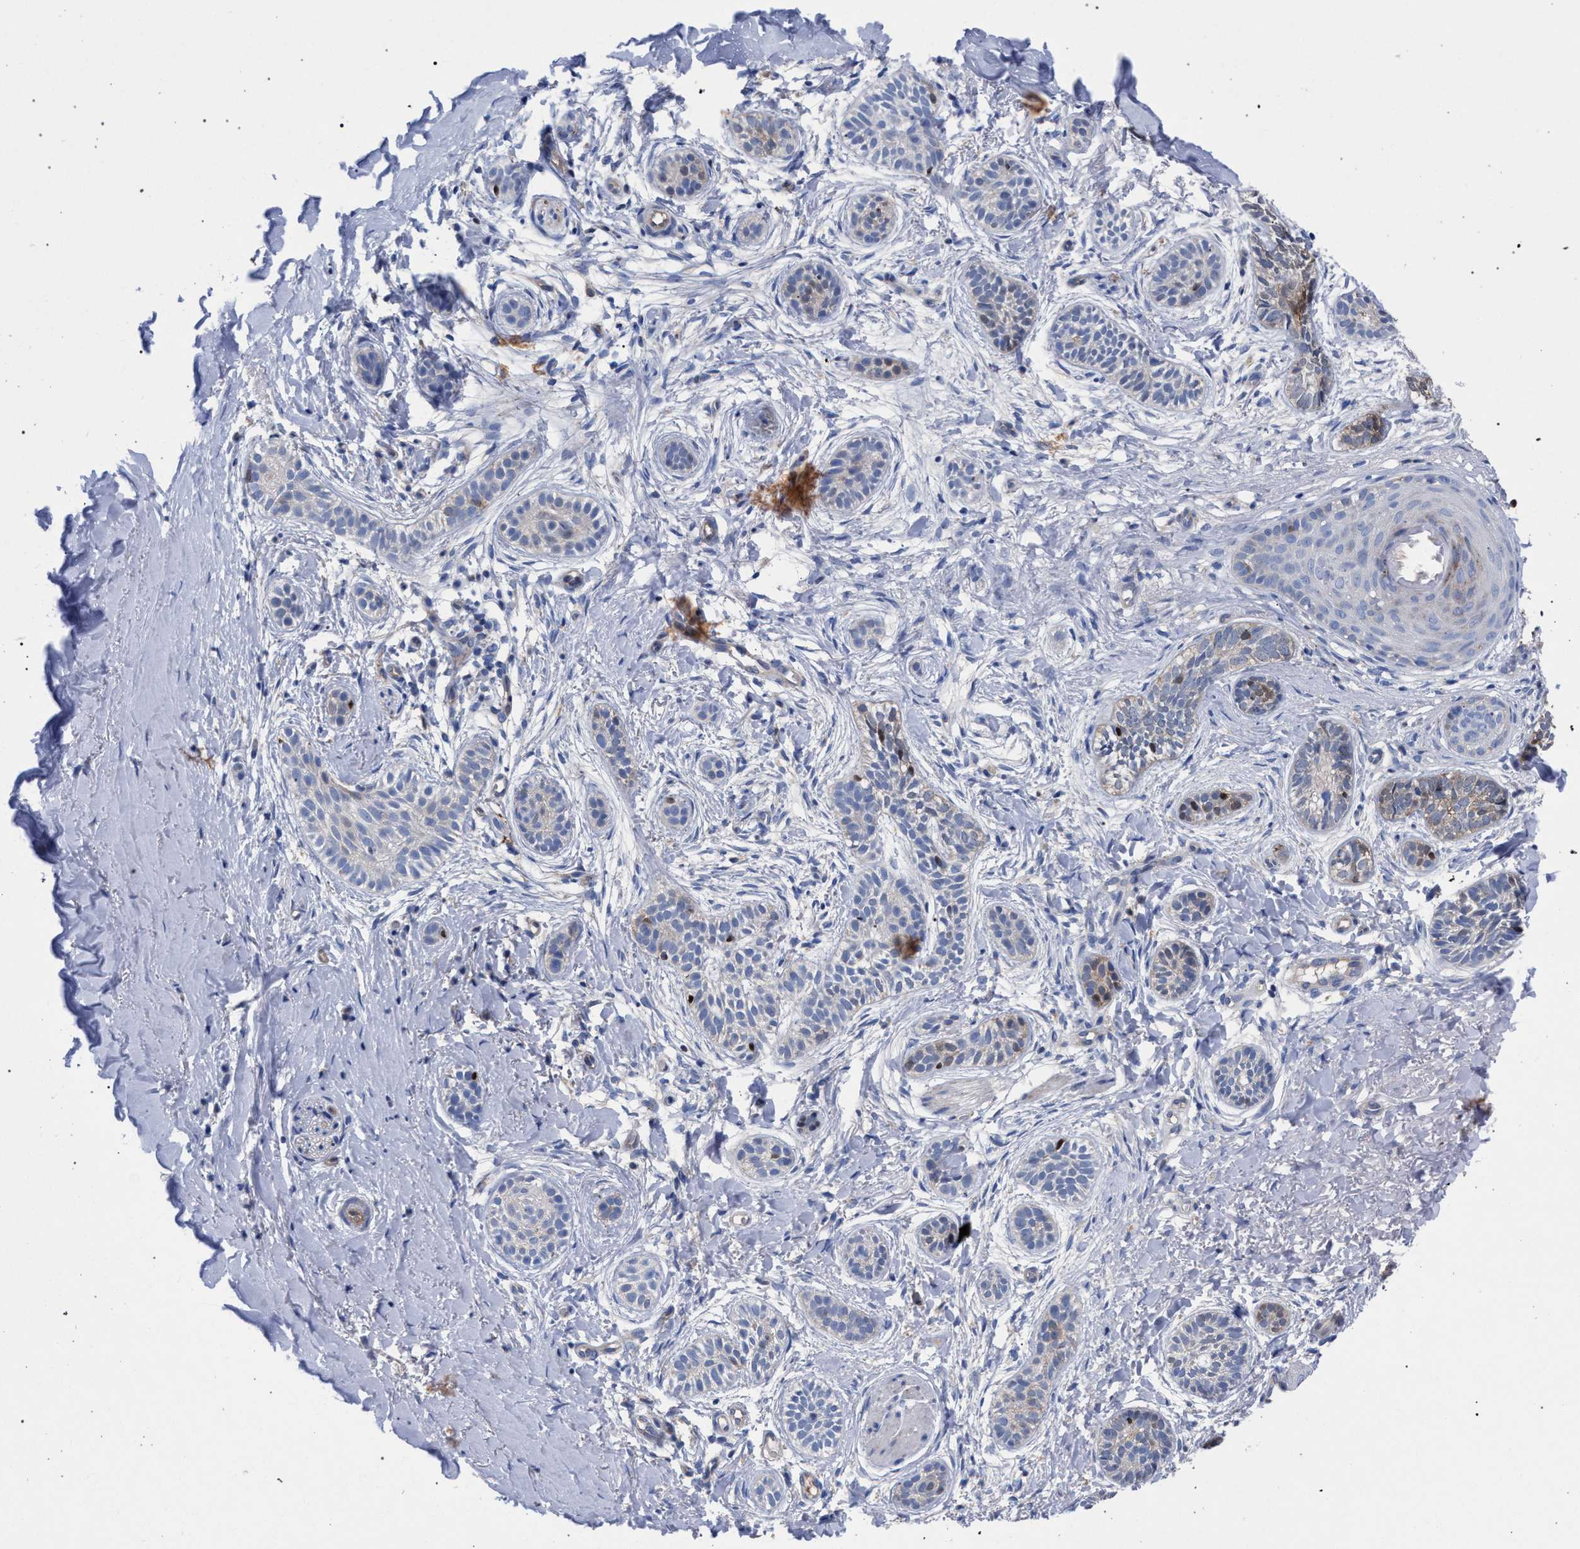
{"staining": {"intensity": "moderate", "quantity": "<25%", "location": "cytoplasmic/membranous"}, "tissue": "skin cancer", "cell_type": "Tumor cells", "image_type": "cancer", "snomed": [{"axis": "morphology", "description": "Normal tissue, NOS"}, {"axis": "morphology", "description": "Basal cell carcinoma"}, {"axis": "topography", "description": "Skin"}], "caption": "A photomicrograph showing moderate cytoplasmic/membranous staining in about <25% of tumor cells in skin basal cell carcinoma, as visualized by brown immunohistochemical staining.", "gene": "GMPR", "patient": {"sex": "male", "age": 63}}